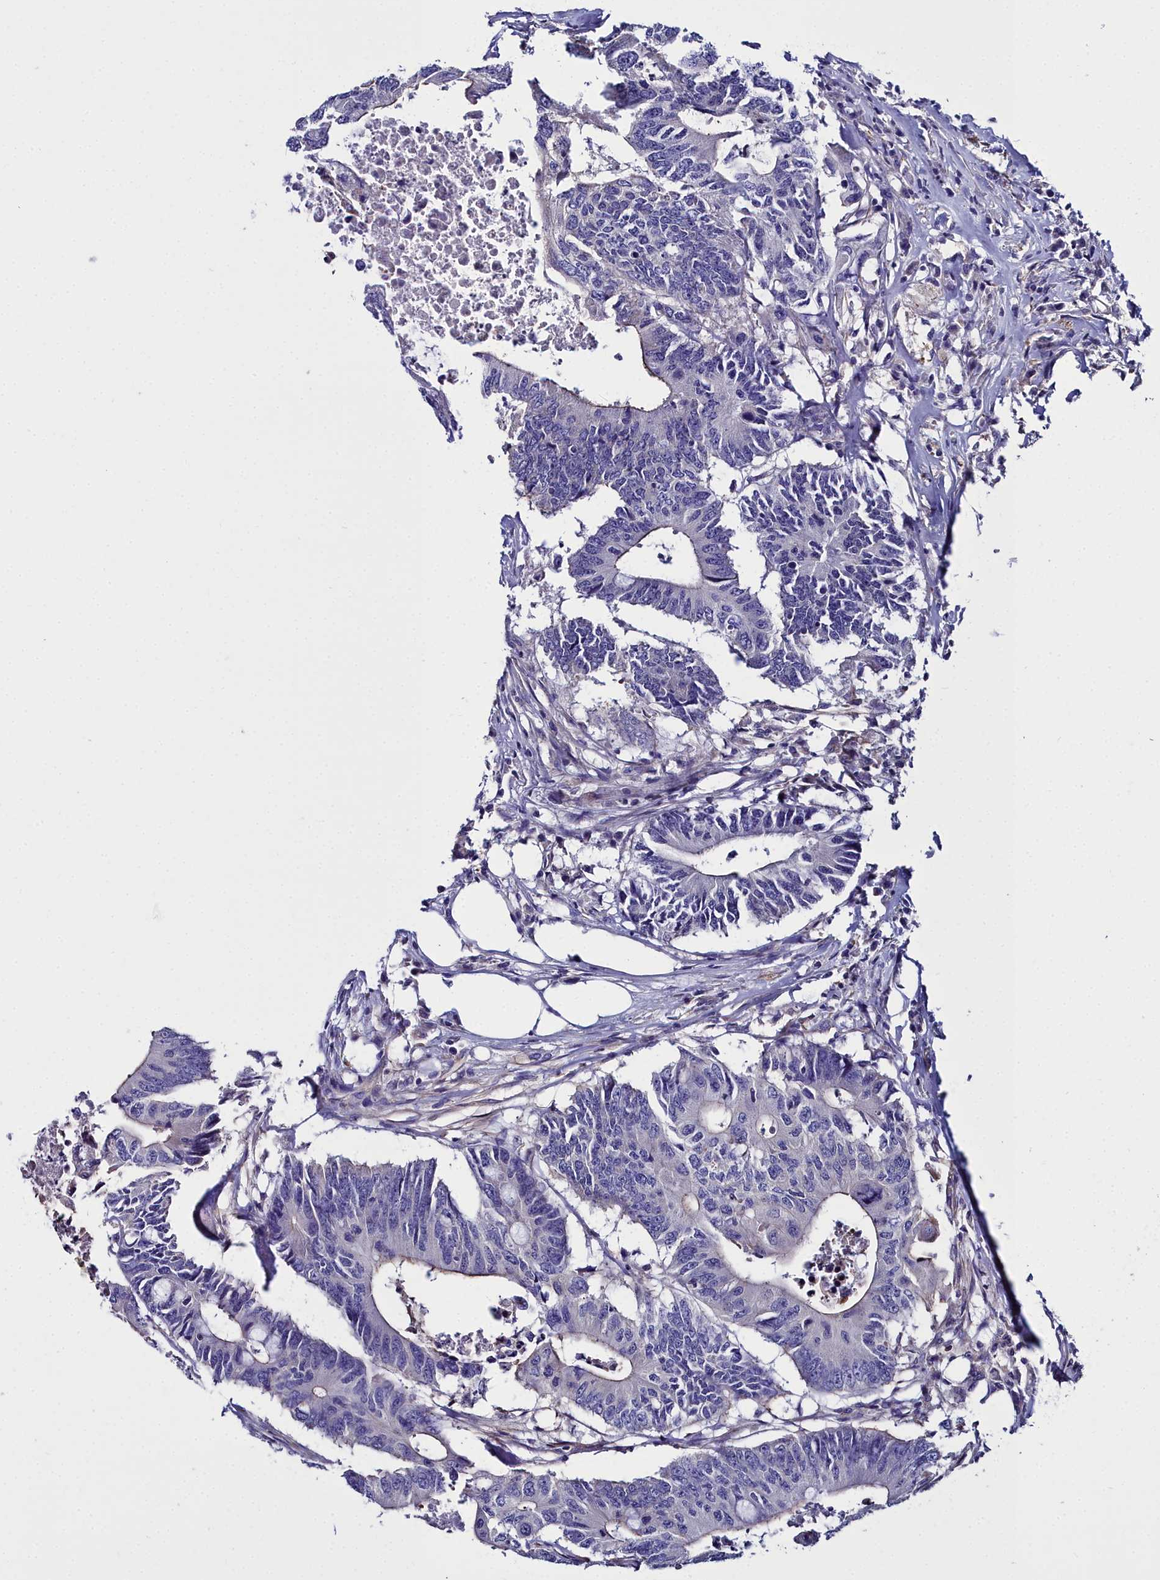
{"staining": {"intensity": "negative", "quantity": "none", "location": "none"}, "tissue": "colorectal cancer", "cell_type": "Tumor cells", "image_type": "cancer", "snomed": [{"axis": "morphology", "description": "Adenocarcinoma, NOS"}, {"axis": "topography", "description": "Colon"}], "caption": "Tumor cells show no significant positivity in adenocarcinoma (colorectal). (DAB (3,3'-diaminobenzidine) immunohistochemistry, high magnification).", "gene": "FADS3", "patient": {"sex": "male", "age": 71}}